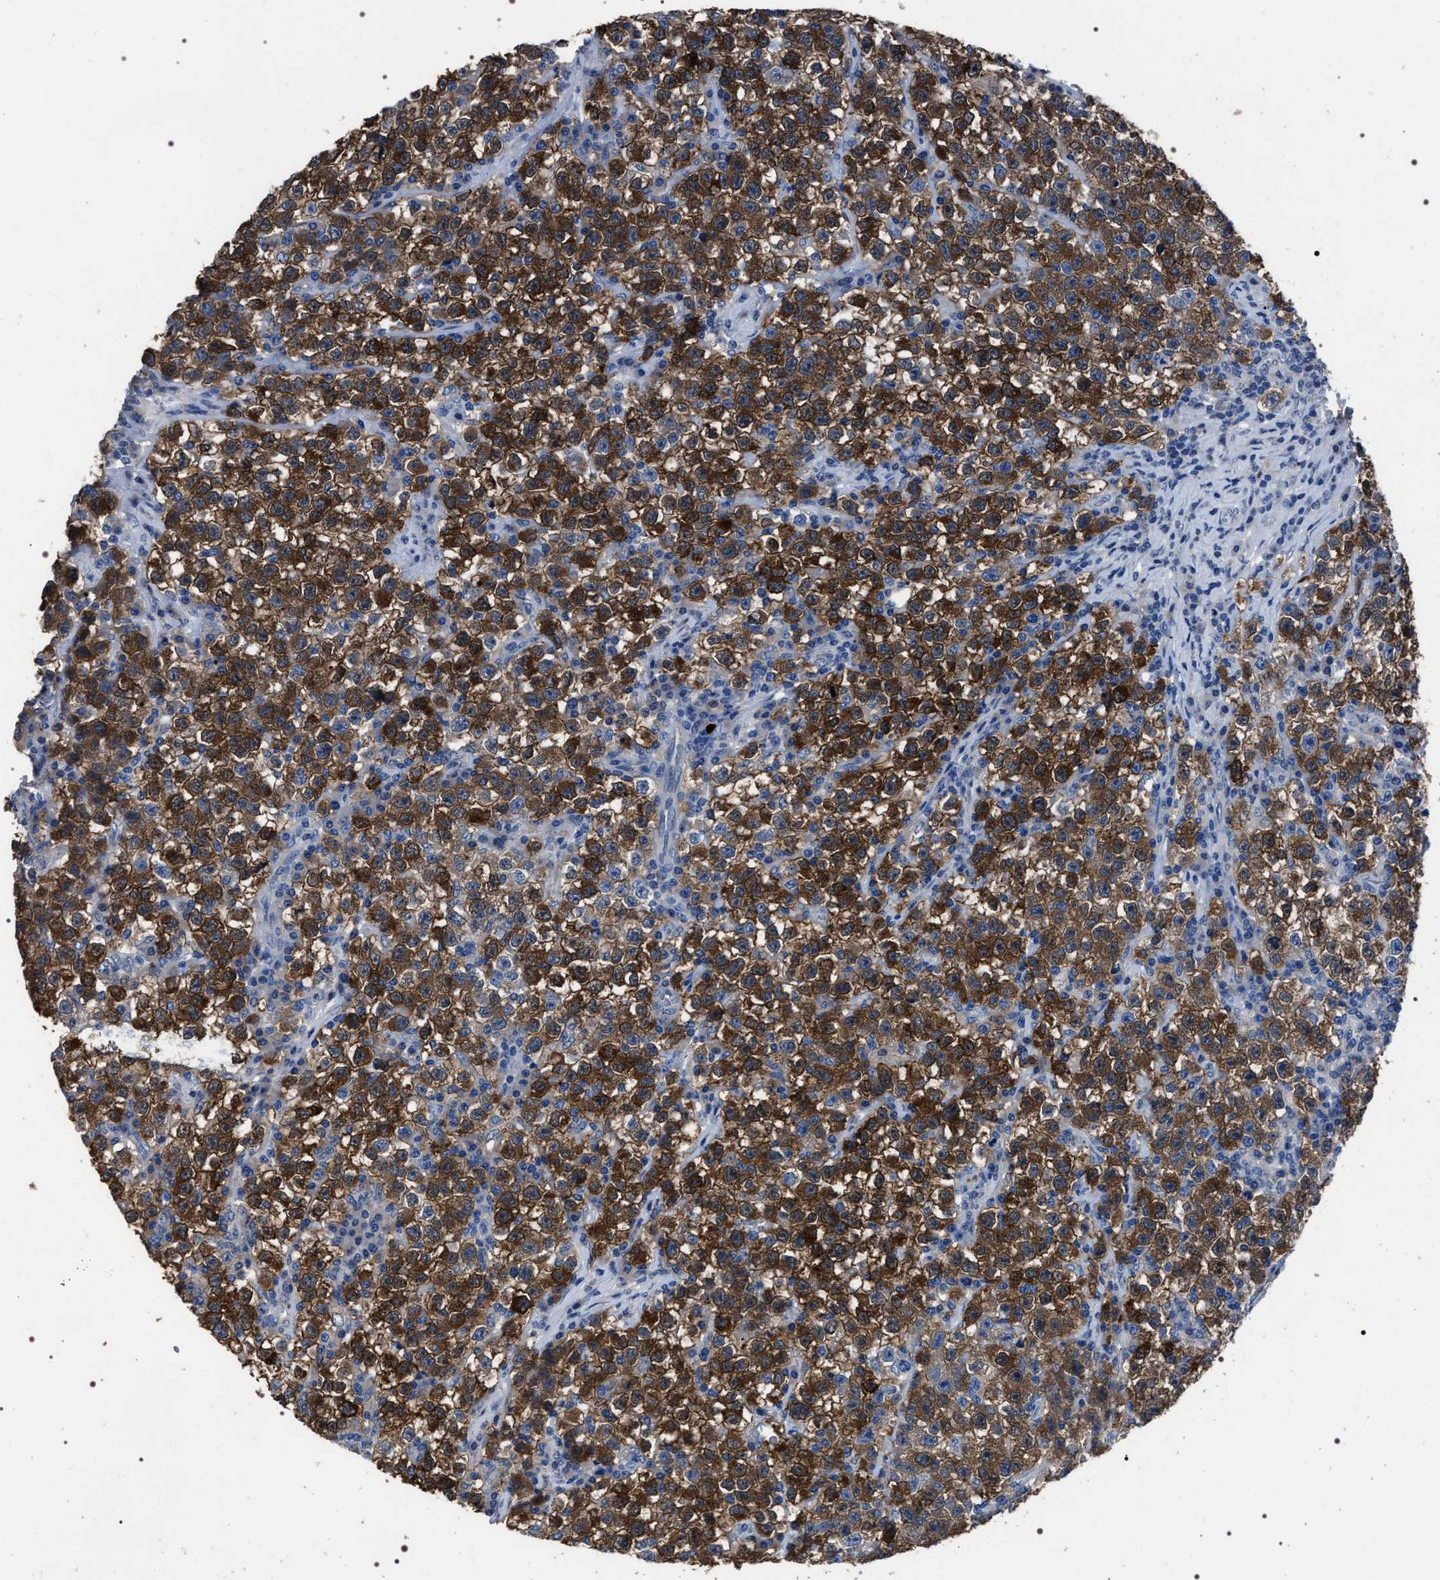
{"staining": {"intensity": "strong", "quantity": ">75%", "location": "cytoplasmic/membranous"}, "tissue": "testis cancer", "cell_type": "Tumor cells", "image_type": "cancer", "snomed": [{"axis": "morphology", "description": "Seminoma, NOS"}, {"axis": "topography", "description": "Testis"}], "caption": "DAB immunohistochemical staining of testis cancer (seminoma) exhibits strong cytoplasmic/membranous protein expression in about >75% of tumor cells.", "gene": "TRIM54", "patient": {"sex": "male", "age": 22}}